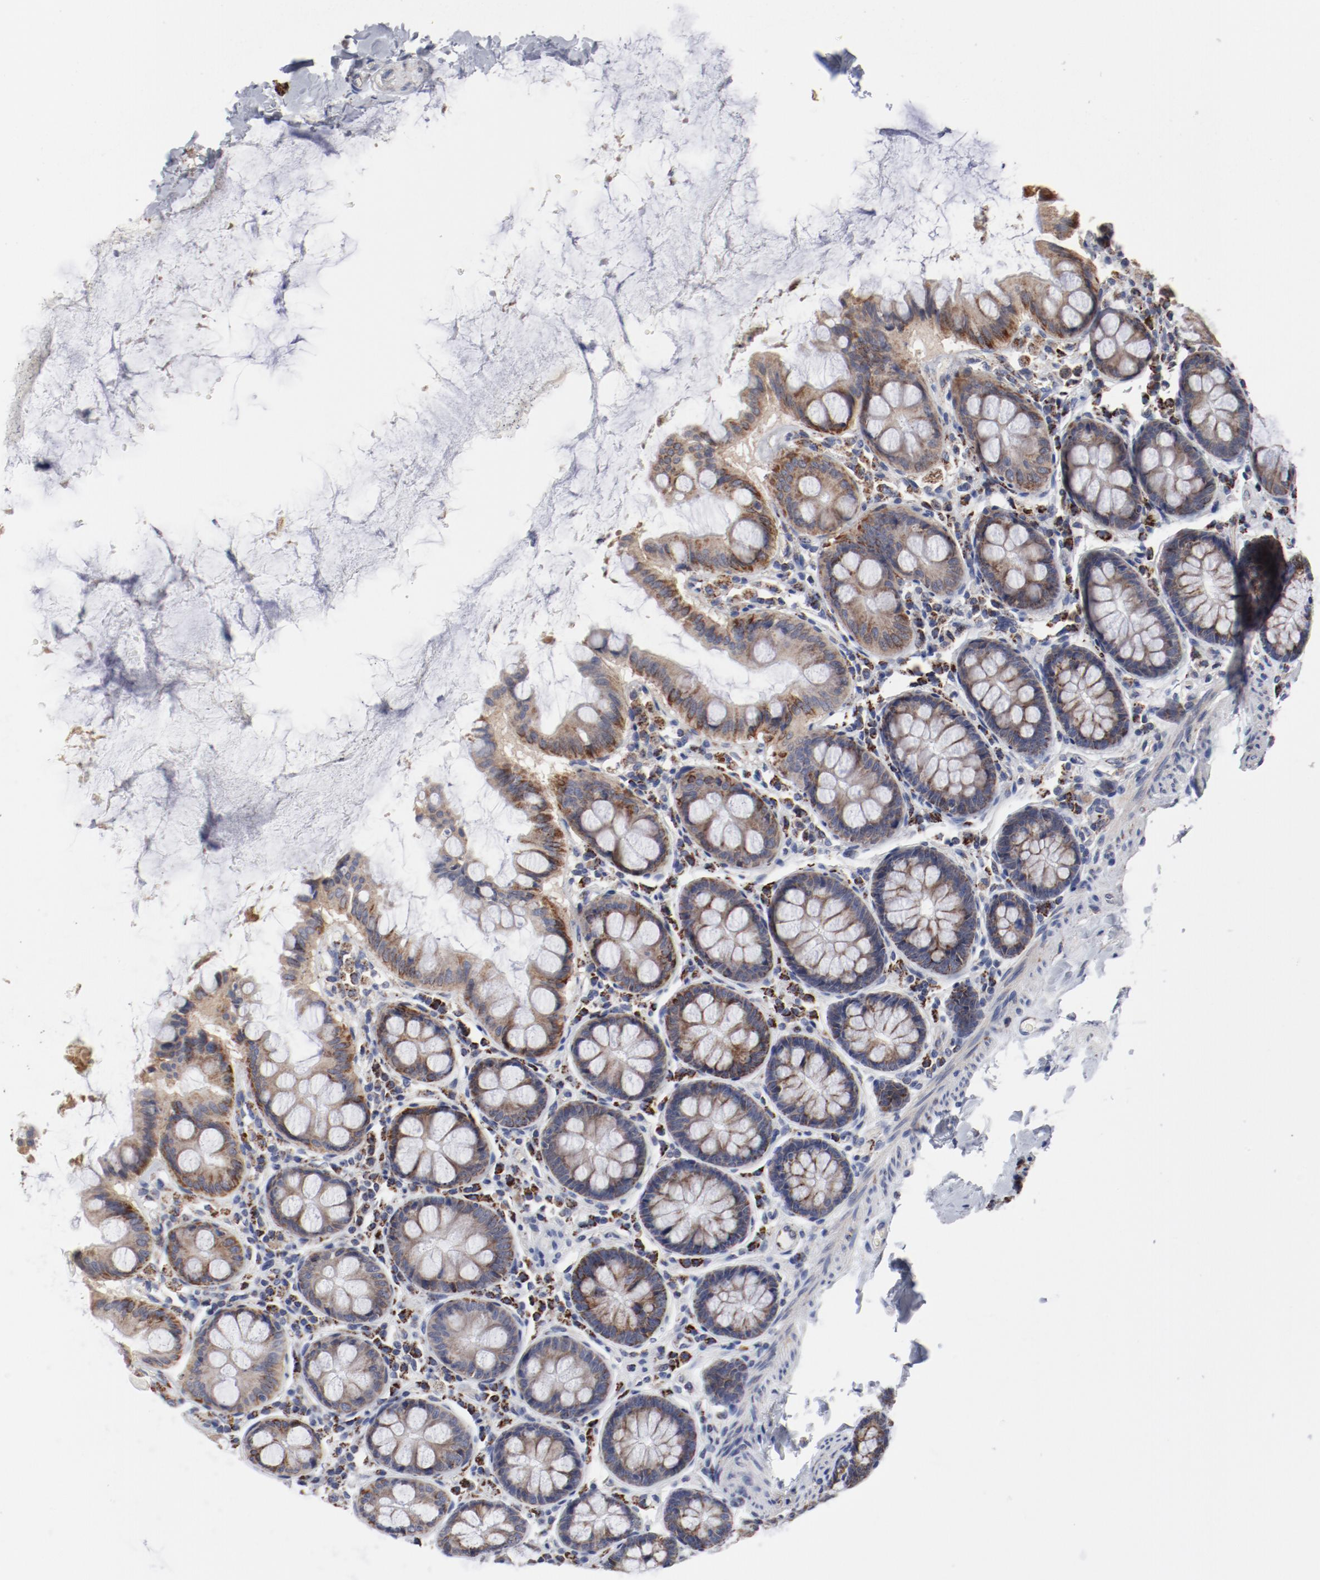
{"staining": {"intensity": "negative", "quantity": "none", "location": "none"}, "tissue": "colon", "cell_type": "Endothelial cells", "image_type": "normal", "snomed": [{"axis": "morphology", "description": "Normal tissue, NOS"}, {"axis": "topography", "description": "Colon"}], "caption": "The photomicrograph exhibits no significant positivity in endothelial cells of colon.", "gene": "NDUFV2", "patient": {"sex": "female", "age": 61}}